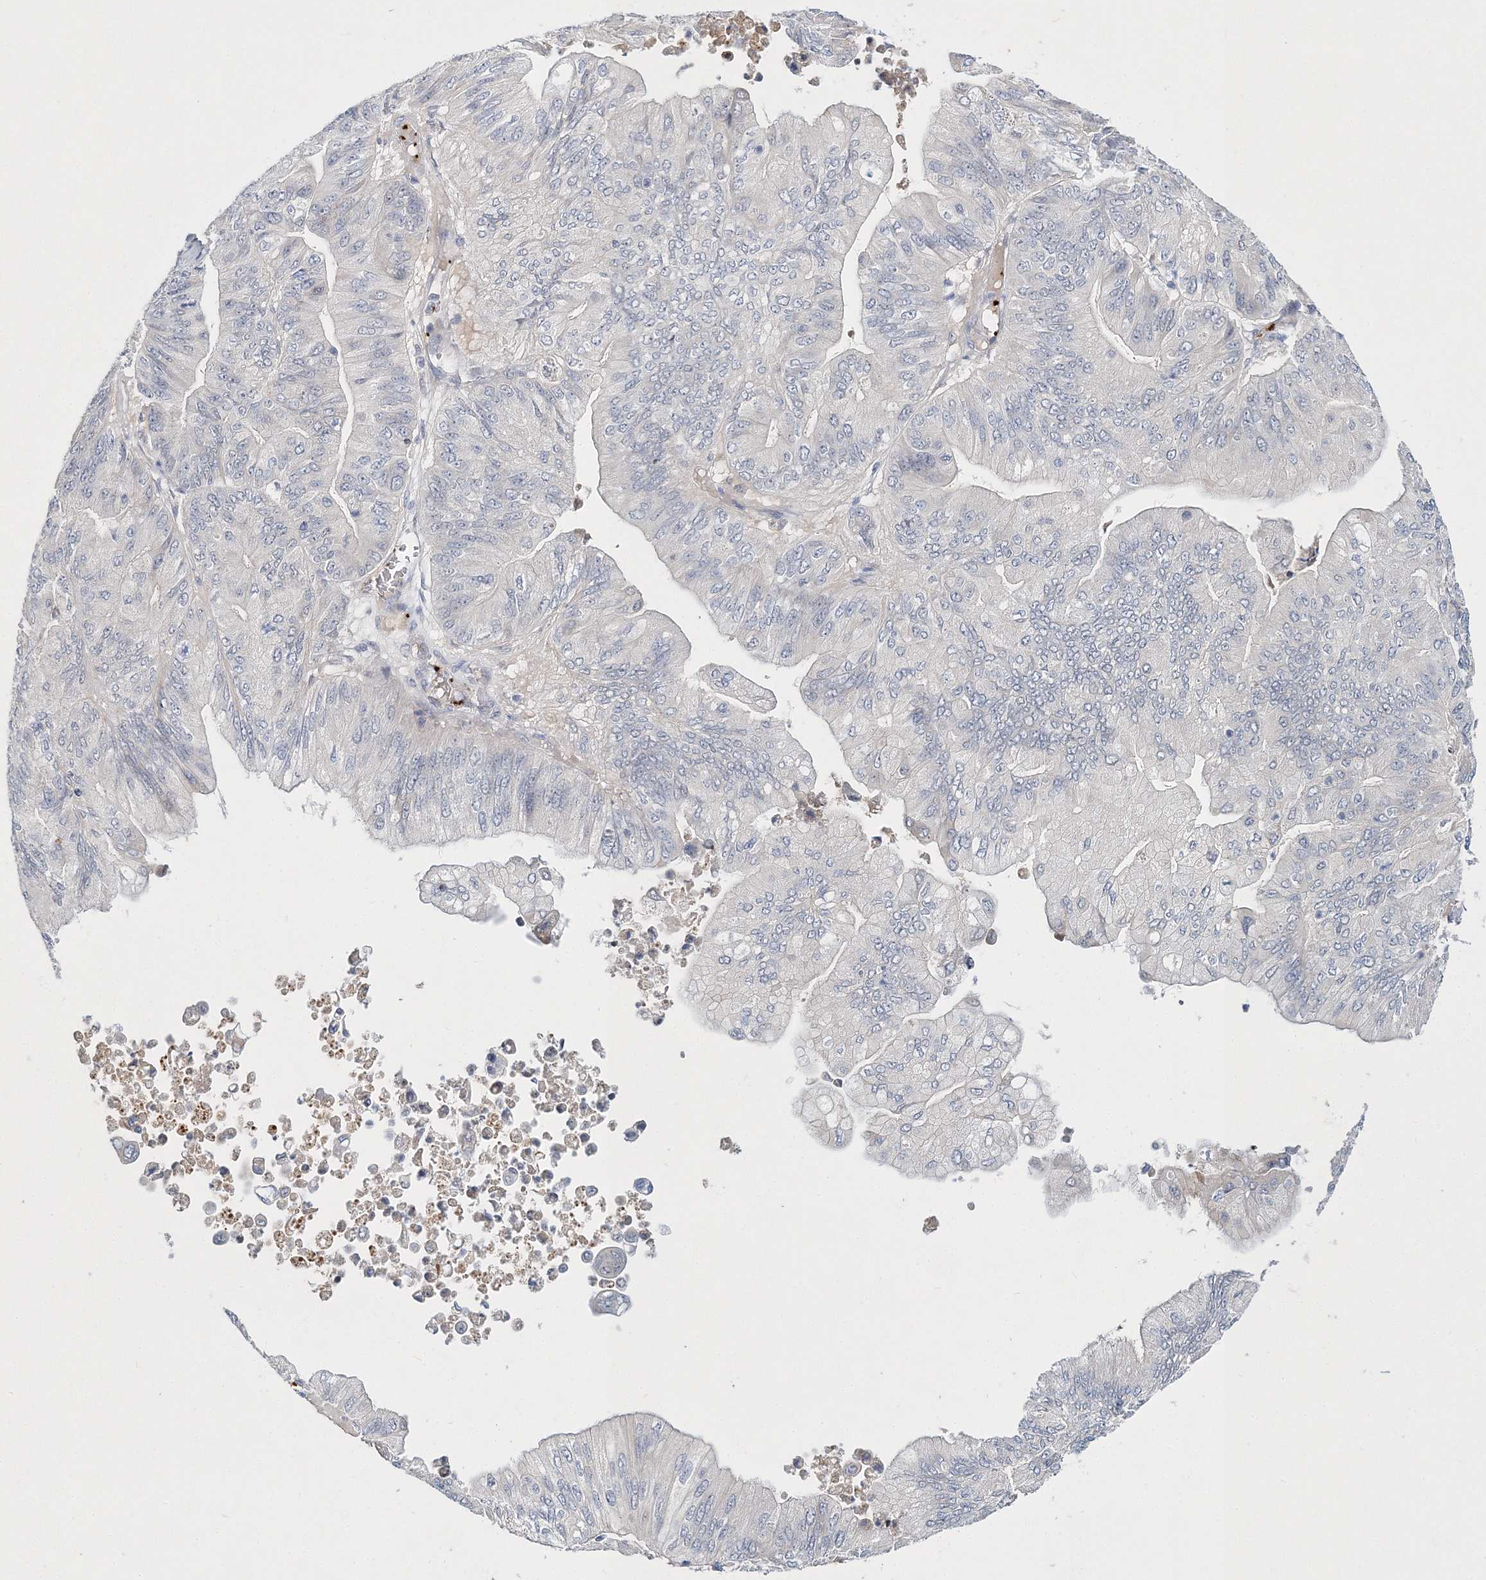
{"staining": {"intensity": "negative", "quantity": "none", "location": "none"}, "tissue": "ovarian cancer", "cell_type": "Tumor cells", "image_type": "cancer", "snomed": [{"axis": "morphology", "description": "Cystadenocarcinoma, mucinous, NOS"}, {"axis": "topography", "description": "Ovary"}], "caption": "Ovarian mucinous cystadenocarcinoma was stained to show a protein in brown. There is no significant staining in tumor cells. Nuclei are stained in blue.", "gene": "MYOZ2", "patient": {"sex": "female", "age": 61}}